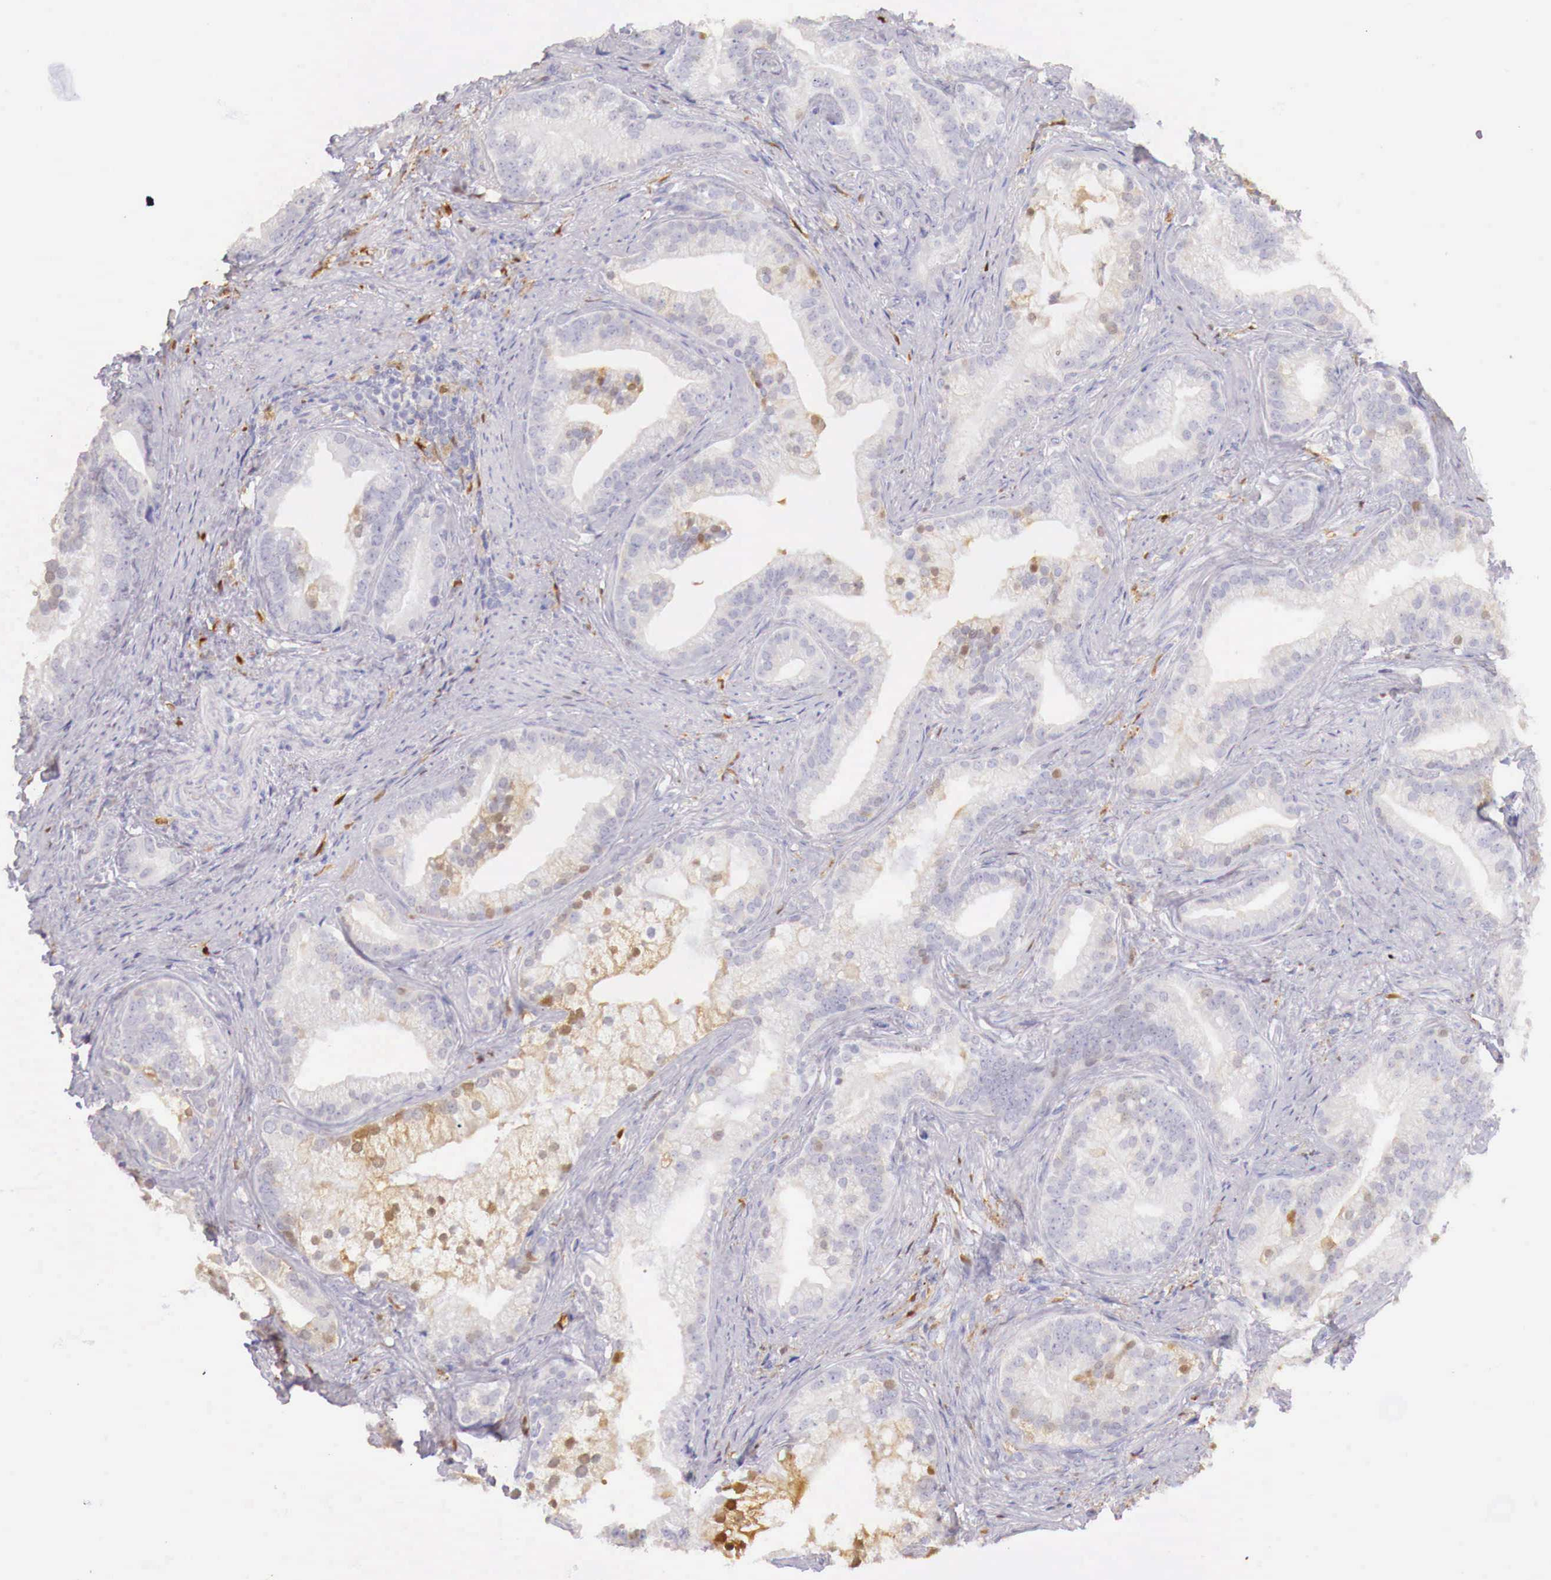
{"staining": {"intensity": "weak", "quantity": "<25%", "location": "cytoplasmic/membranous,nuclear"}, "tissue": "prostate cancer", "cell_type": "Tumor cells", "image_type": "cancer", "snomed": [{"axis": "morphology", "description": "Adenocarcinoma, Low grade"}, {"axis": "topography", "description": "Prostate"}], "caption": "DAB immunohistochemical staining of human prostate adenocarcinoma (low-grade) demonstrates no significant positivity in tumor cells.", "gene": "RENBP", "patient": {"sex": "male", "age": 71}}